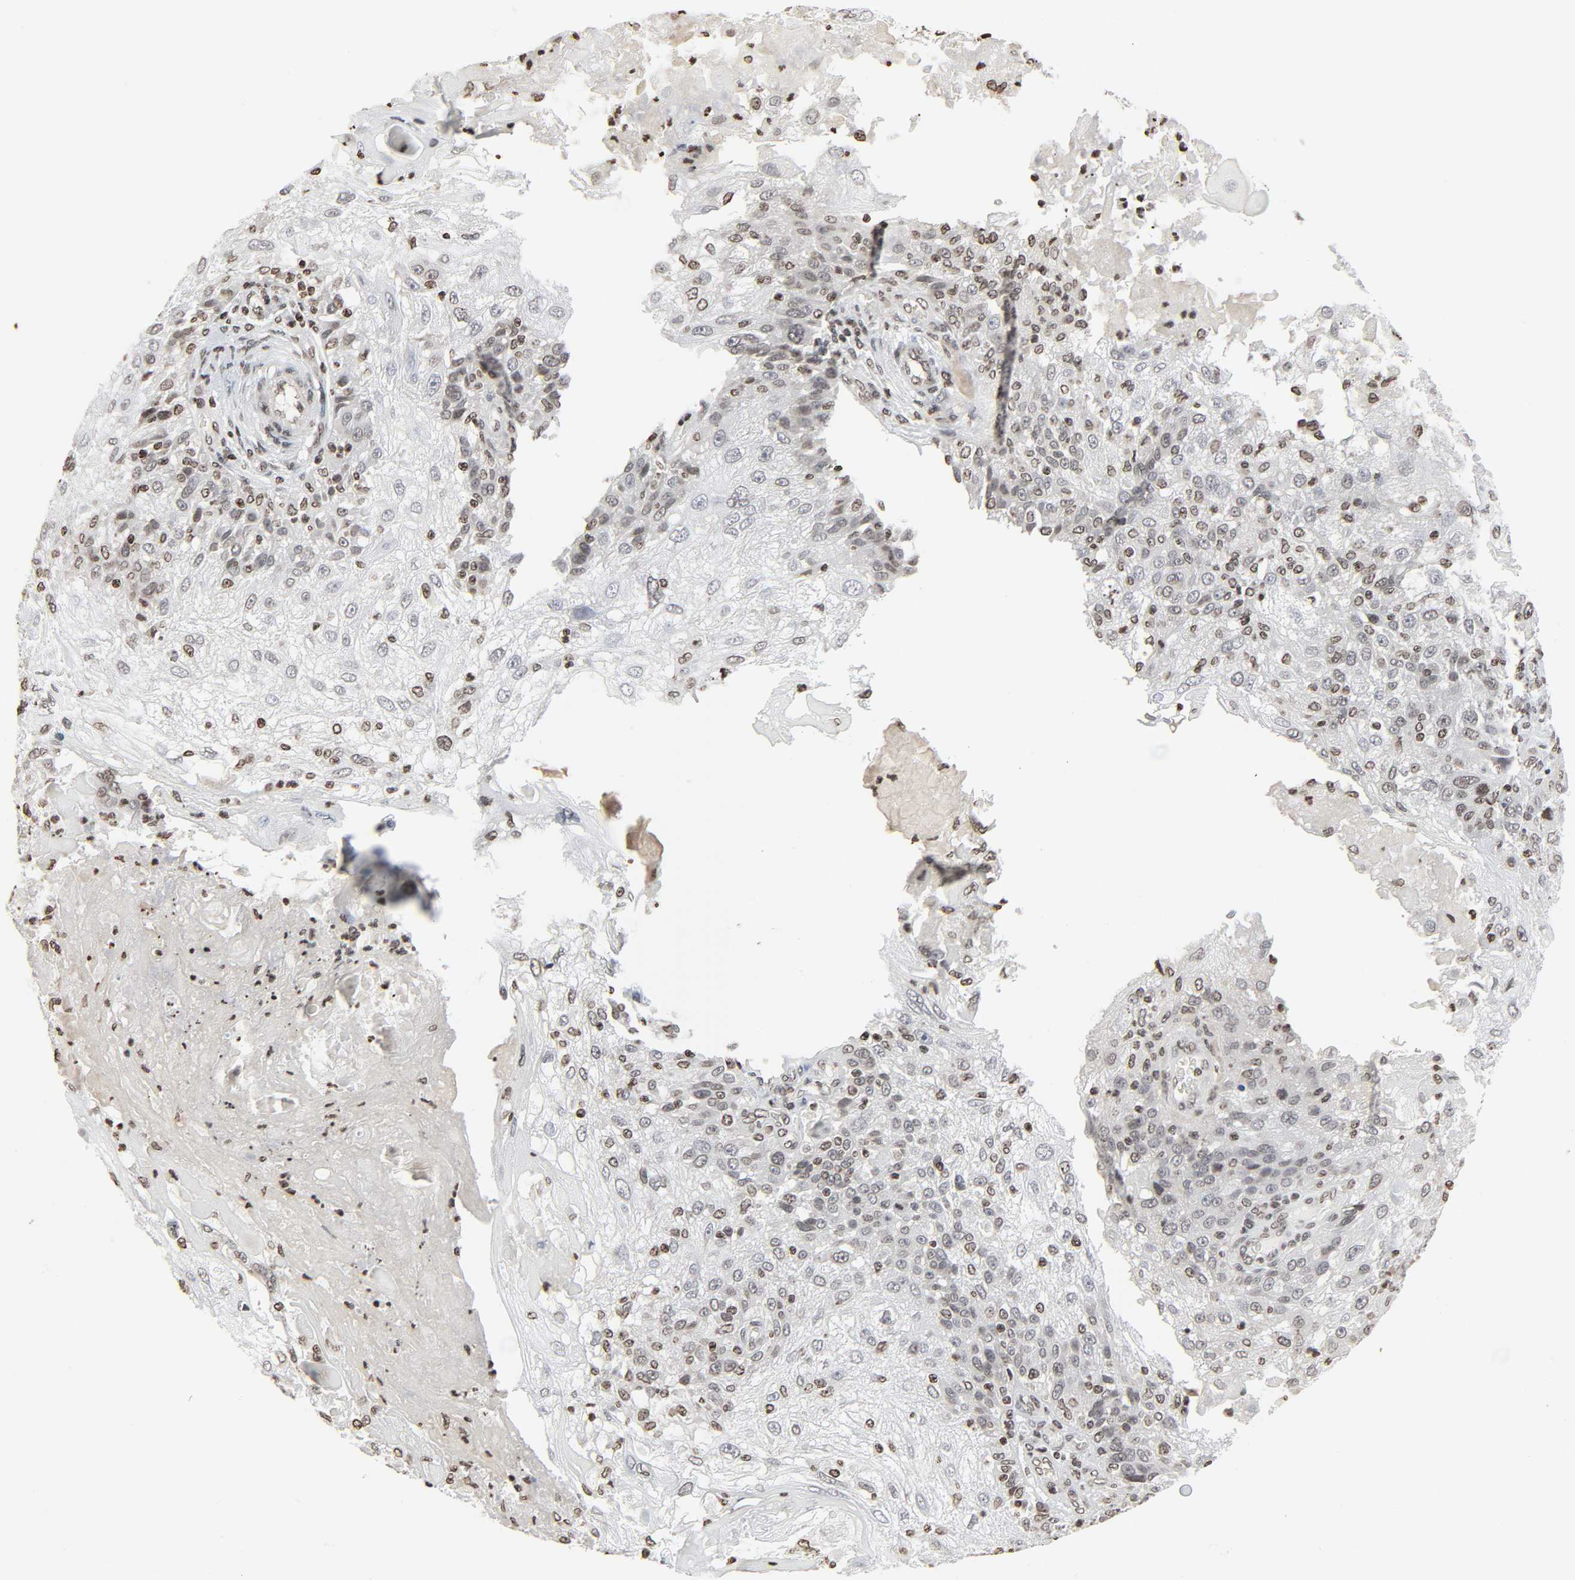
{"staining": {"intensity": "weak", "quantity": "25%-75%", "location": "nuclear"}, "tissue": "skin cancer", "cell_type": "Tumor cells", "image_type": "cancer", "snomed": [{"axis": "morphology", "description": "Normal tissue, NOS"}, {"axis": "morphology", "description": "Squamous cell carcinoma, NOS"}, {"axis": "topography", "description": "Skin"}], "caption": "Immunohistochemistry staining of skin squamous cell carcinoma, which reveals low levels of weak nuclear positivity in about 25%-75% of tumor cells indicating weak nuclear protein positivity. The staining was performed using DAB (3,3'-diaminobenzidine) (brown) for protein detection and nuclei were counterstained in hematoxylin (blue).", "gene": "ELAVL1", "patient": {"sex": "female", "age": 83}}